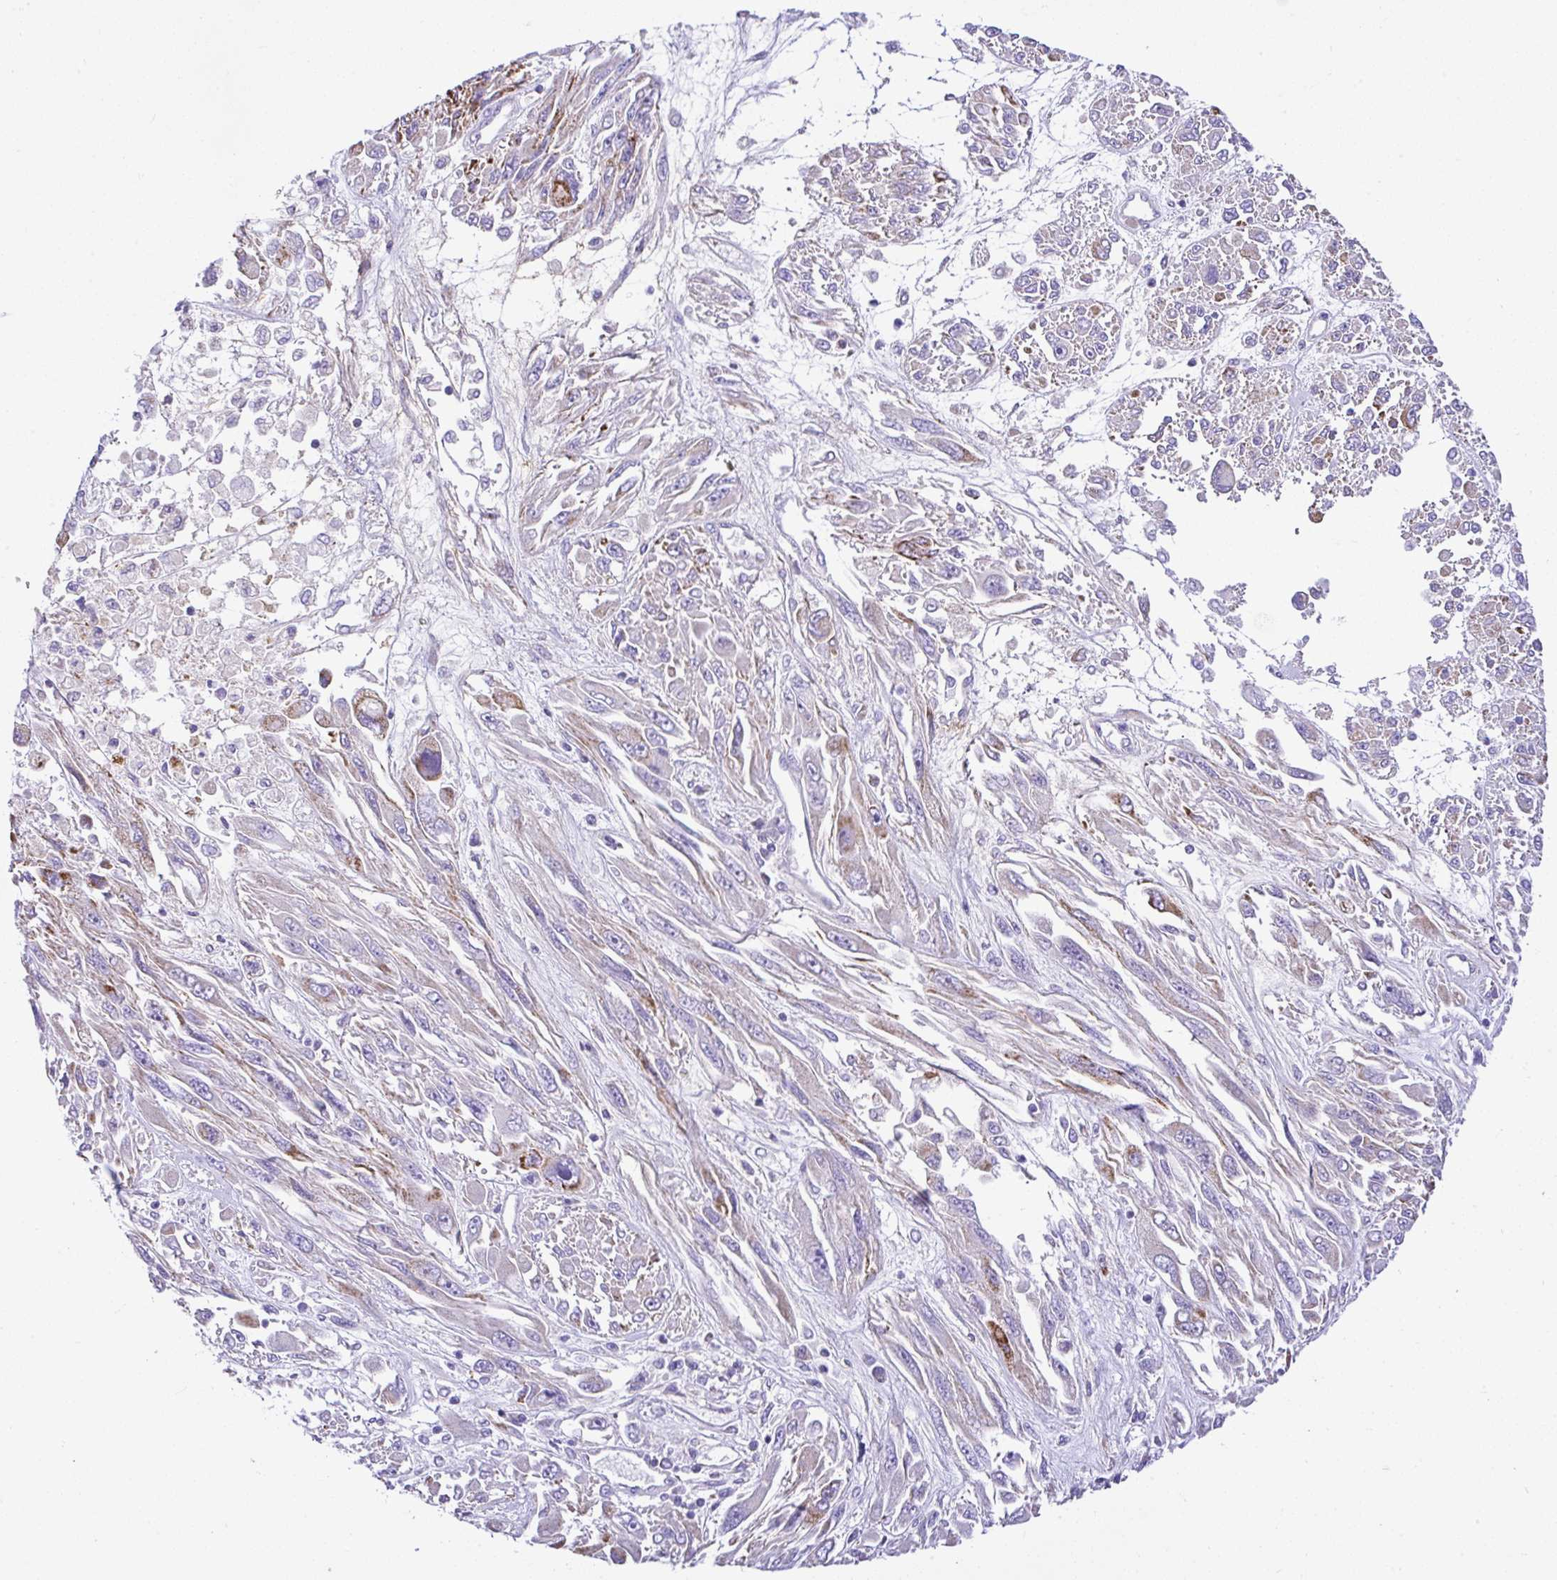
{"staining": {"intensity": "moderate", "quantity": "<25%", "location": "cytoplasmic/membranous"}, "tissue": "melanoma", "cell_type": "Tumor cells", "image_type": "cancer", "snomed": [{"axis": "morphology", "description": "Malignant melanoma, NOS"}, {"axis": "topography", "description": "Skin"}], "caption": "IHC micrograph of human melanoma stained for a protein (brown), which reveals low levels of moderate cytoplasmic/membranous positivity in approximately <25% of tumor cells.", "gene": "SLC13A1", "patient": {"sex": "female", "age": 91}}